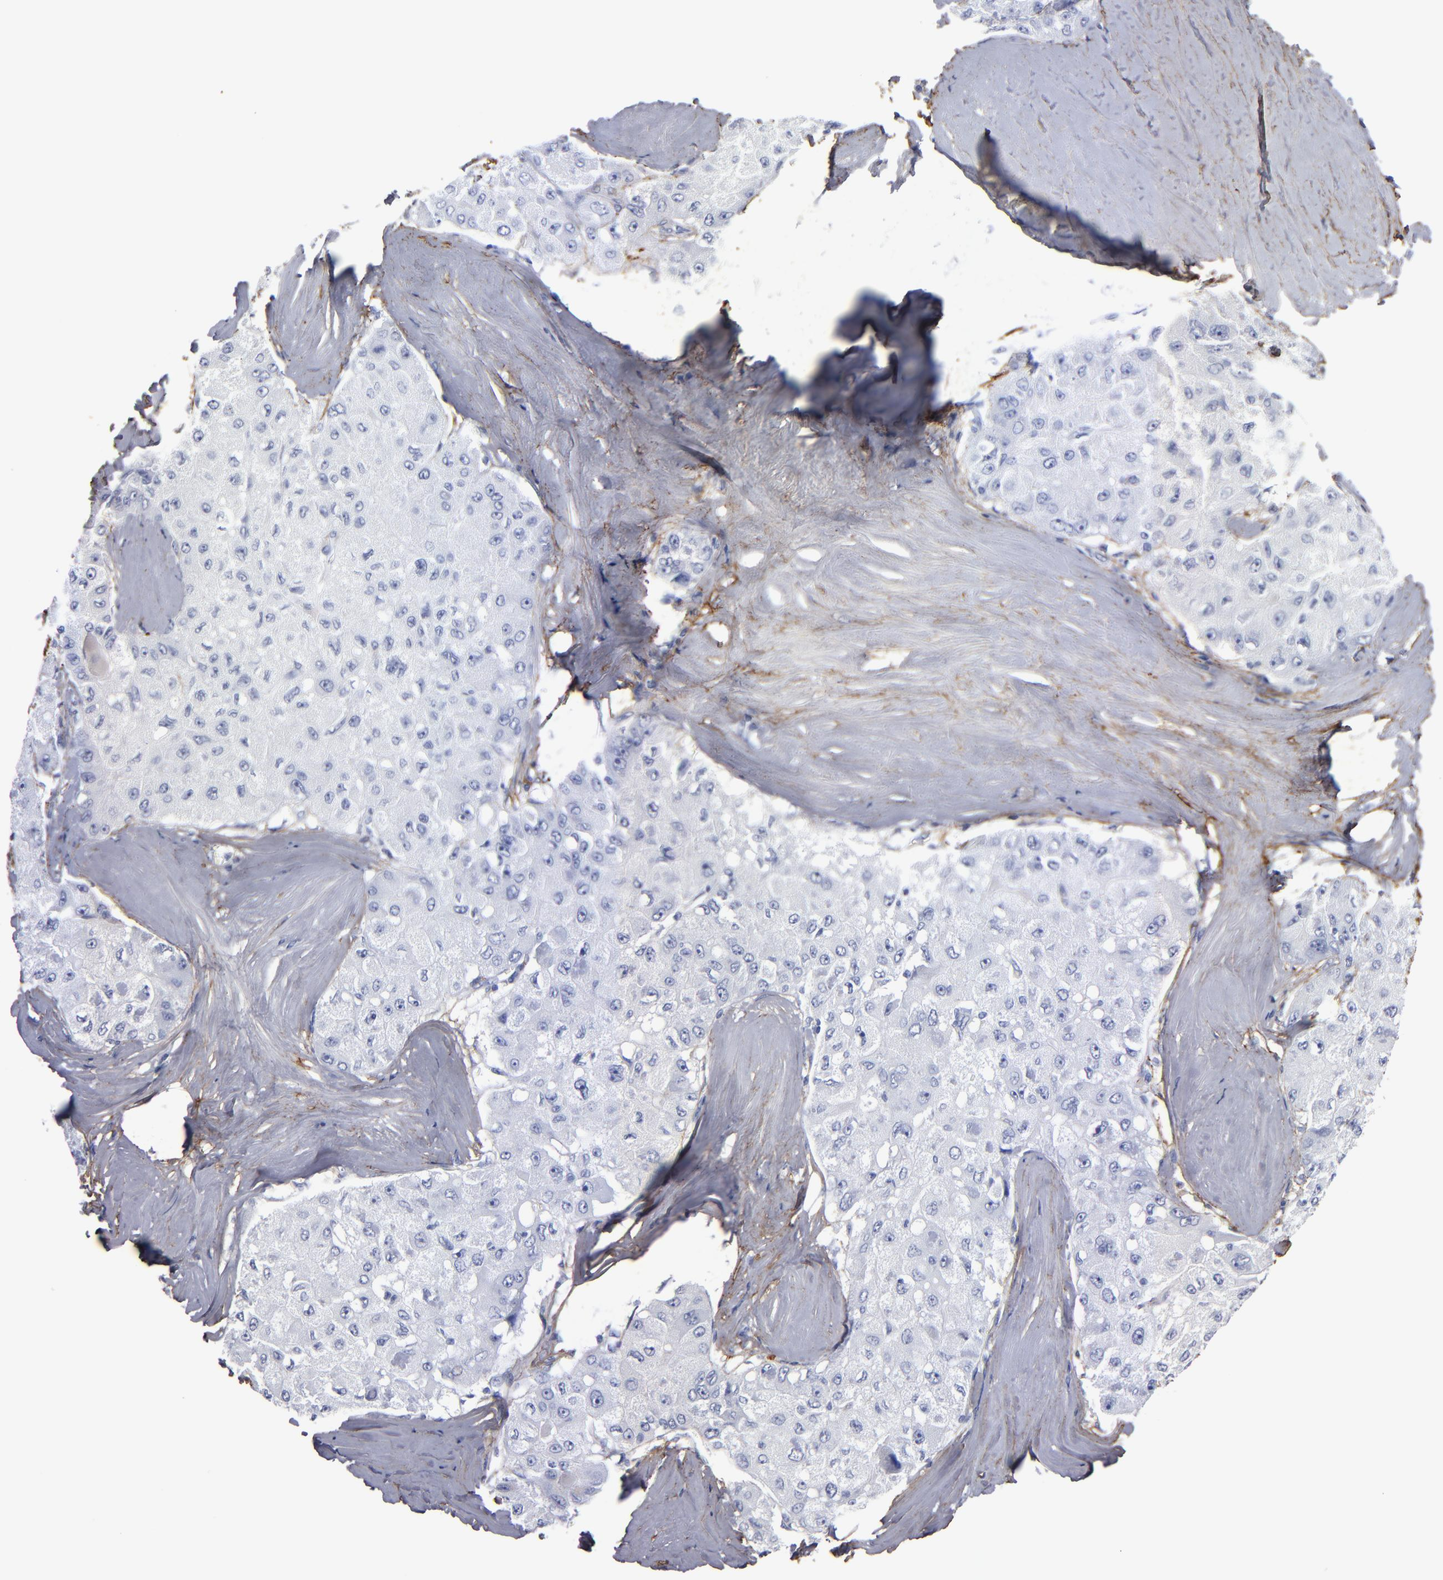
{"staining": {"intensity": "negative", "quantity": "none", "location": "none"}, "tissue": "liver cancer", "cell_type": "Tumor cells", "image_type": "cancer", "snomed": [{"axis": "morphology", "description": "Carcinoma, Hepatocellular, NOS"}, {"axis": "topography", "description": "Liver"}], "caption": "Immunohistochemistry of human liver cancer reveals no staining in tumor cells.", "gene": "EMILIN1", "patient": {"sex": "male", "age": 80}}